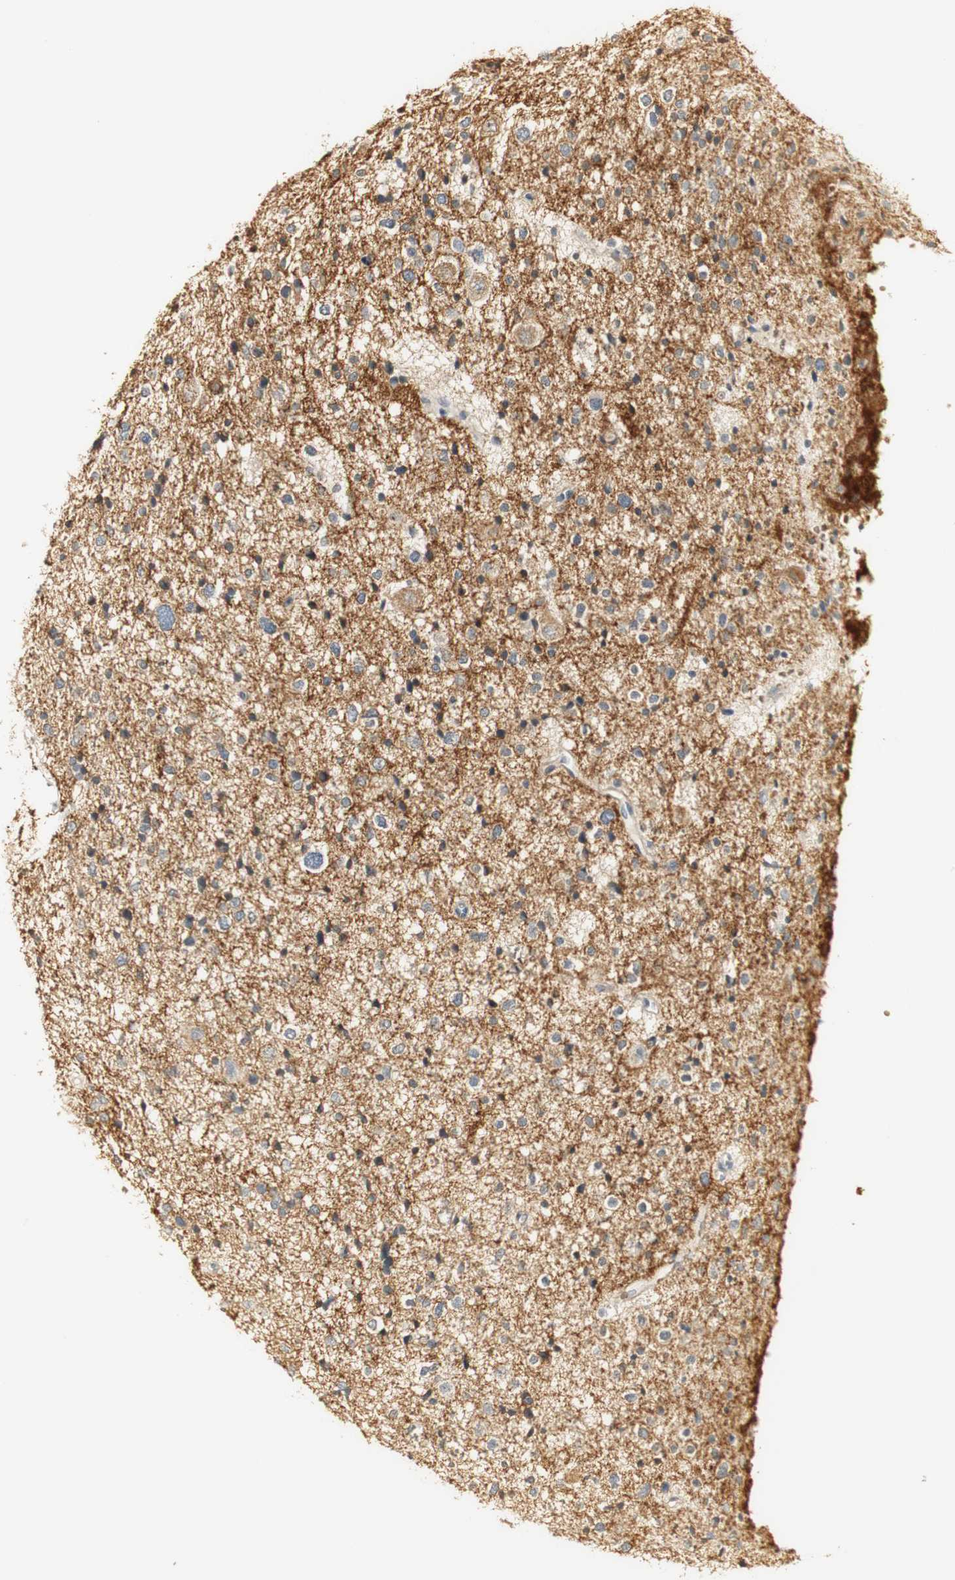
{"staining": {"intensity": "moderate", "quantity": "<25%", "location": "cytoplasmic/membranous"}, "tissue": "glioma", "cell_type": "Tumor cells", "image_type": "cancer", "snomed": [{"axis": "morphology", "description": "Glioma, malignant, Low grade"}, {"axis": "topography", "description": "Brain"}], "caption": "Glioma stained with a protein marker exhibits moderate staining in tumor cells.", "gene": "SYT7", "patient": {"sex": "female", "age": 37}}